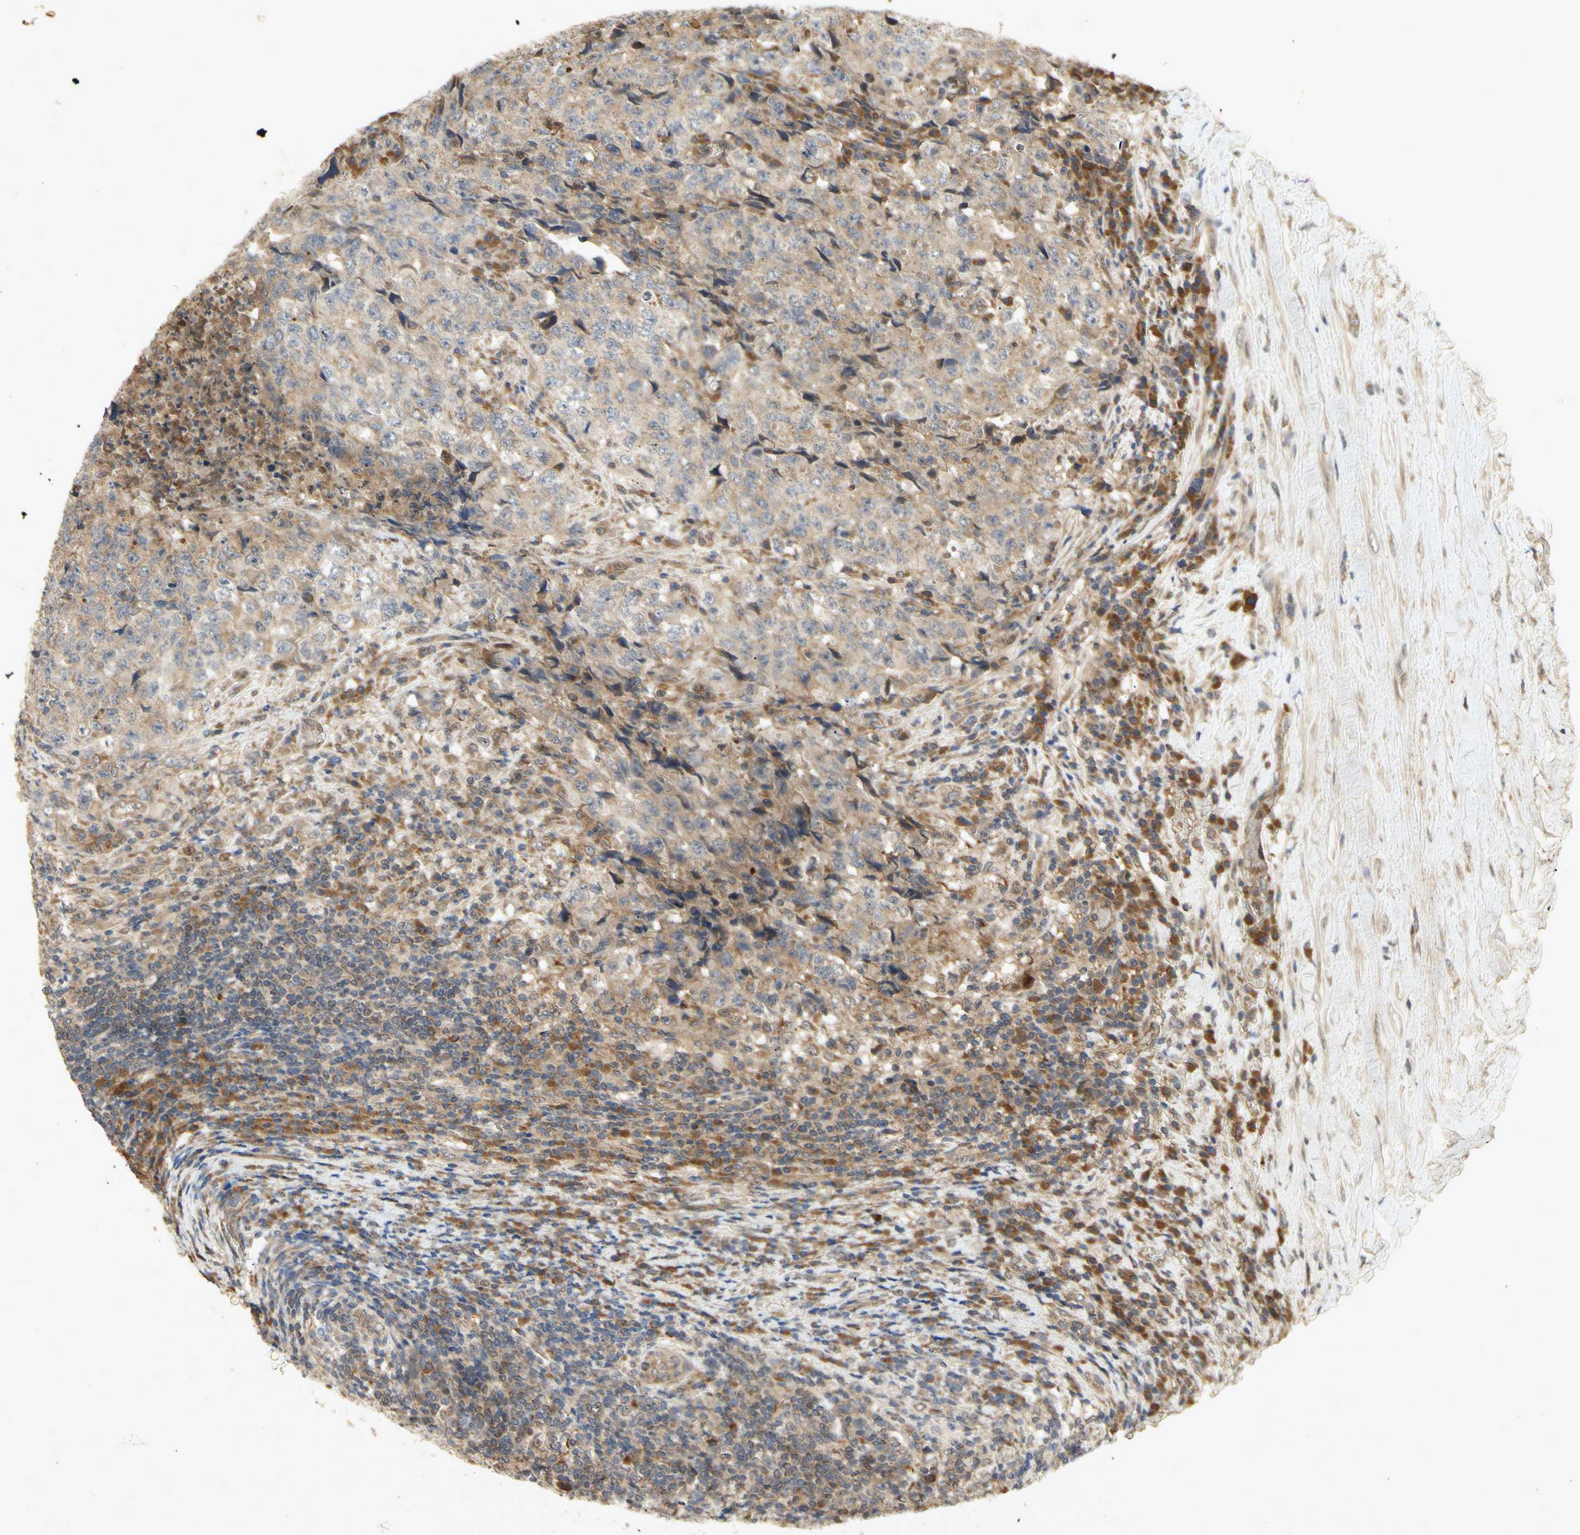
{"staining": {"intensity": "weak", "quantity": ">75%", "location": "cytoplasmic/membranous"}, "tissue": "testis cancer", "cell_type": "Tumor cells", "image_type": "cancer", "snomed": [{"axis": "morphology", "description": "Necrosis, NOS"}, {"axis": "morphology", "description": "Carcinoma, Embryonal, NOS"}, {"axis": "topography", "description": "Testis"}], "caption": "Protein staining reveals weak cytoplasmic/membranous staining in approximately >75% of tumor cells in testis embryonal carcinoma. Using DAB (3,3'-diaminobenzidine) (brown) and hematoxylin (blue) stains, captured at high magnification using brightfield microscopy.", "gene": "PKN1", "patient": {"sex": "male", "age": 19}}